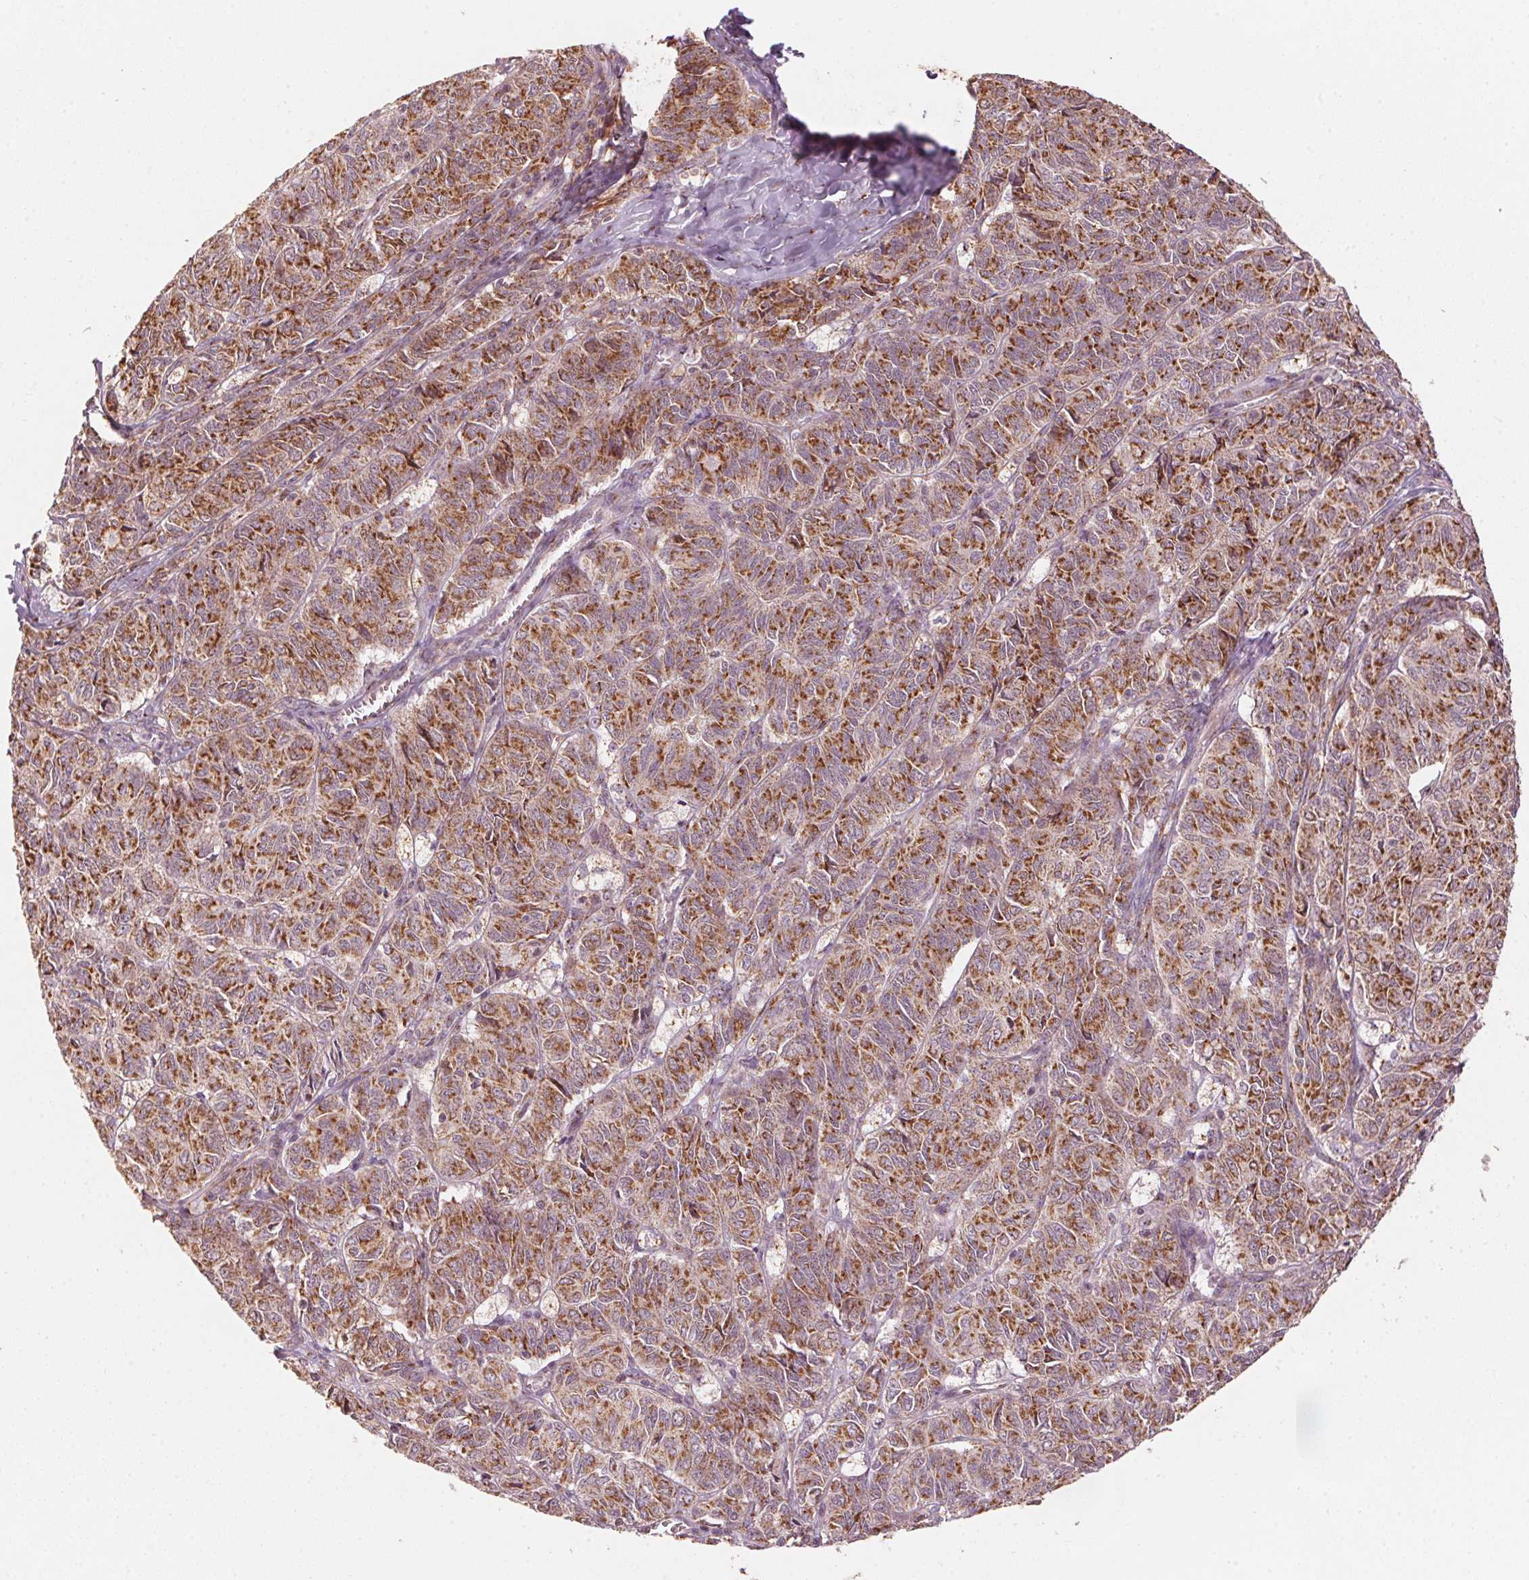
{"staining": {"intensity": "strong", "quantity": ">75%", "location": "cytoplasmic/membranous"}, "tissue": "ovarian cancer", "cell_type": "Tumor cells", "image_type": "cancer", "snomed": [{"axis": "morphology", "description": "Carcinoma, endometroid"}, {"axis": "topography", "description": "Ovary"}], "caption": "Immunohistochemistry (IHC) staining of ovarian endometroid carcinoma, which shows high levels of strong cytoplasmic/membranous positivity in approximately >75% of tumor cells indicating strong cytoplasmic/membranous protein positivity. The staining was performed using DAB (brown) for protein detection and nuclei were counterstained in hematoxylin (blue).", "gene": "TOMM70", "patient": {"sex": "female", "age": 80}}